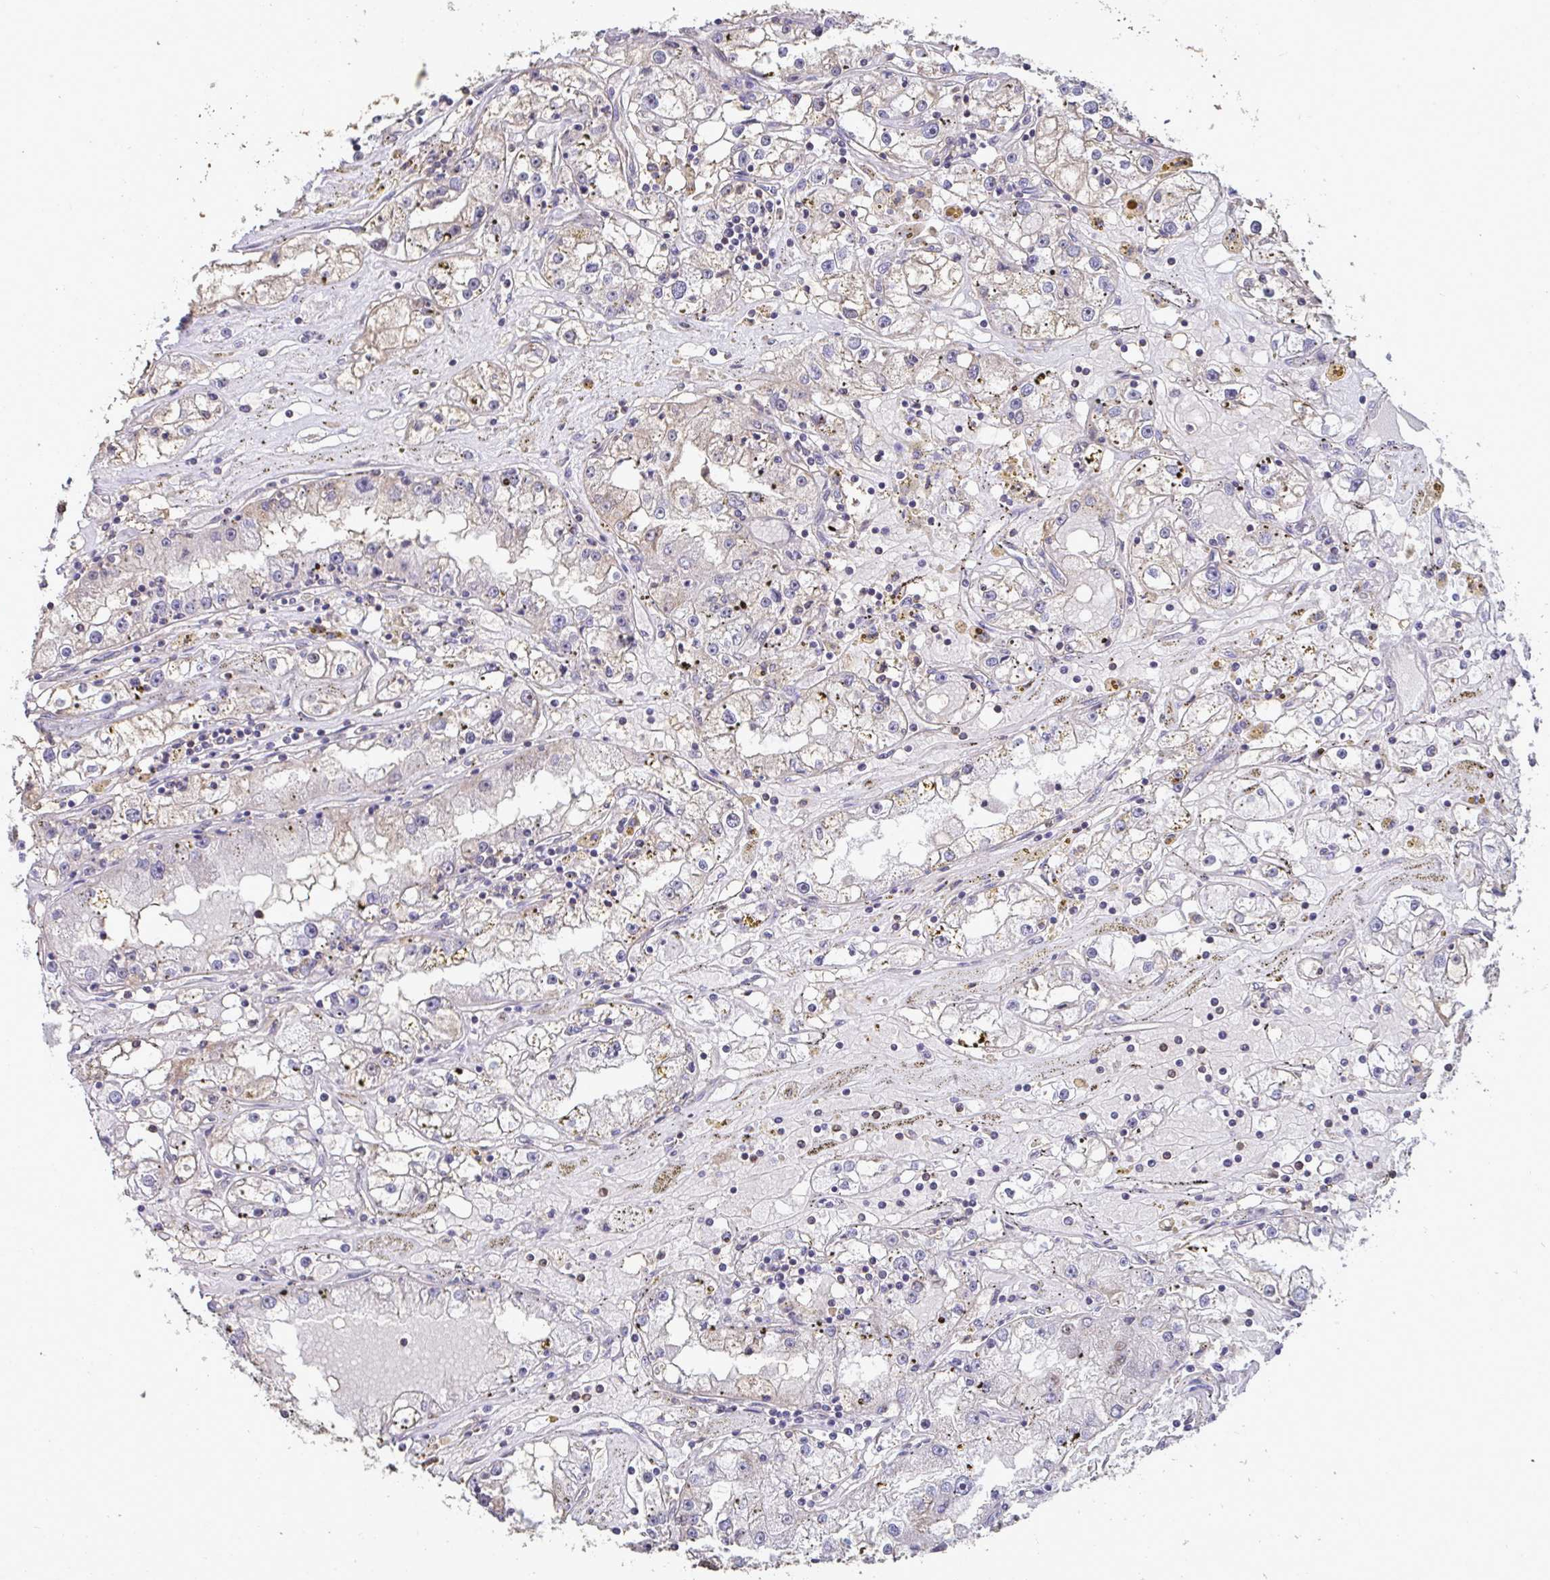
{"staining": {"intensity": "negative", "quantity": "none", "location": "none"}, "tissue": "renal cancer", "cell_type": "Tumor cells", "image_type": "cancer", "snomed": [{"axis": "morphology", "description": "Adenocarcinoma, NOS"}, {"axis": "topography", "description": "Kidney"}], "caption": "Immunohistochemistry (IHC) image of renal cancer (adenocarcinoma) stained for a protein (brown), which reveals no positivity in tumor cells.", "gene": "SENP3", "patient": {"sex": "male", "age": 56}}